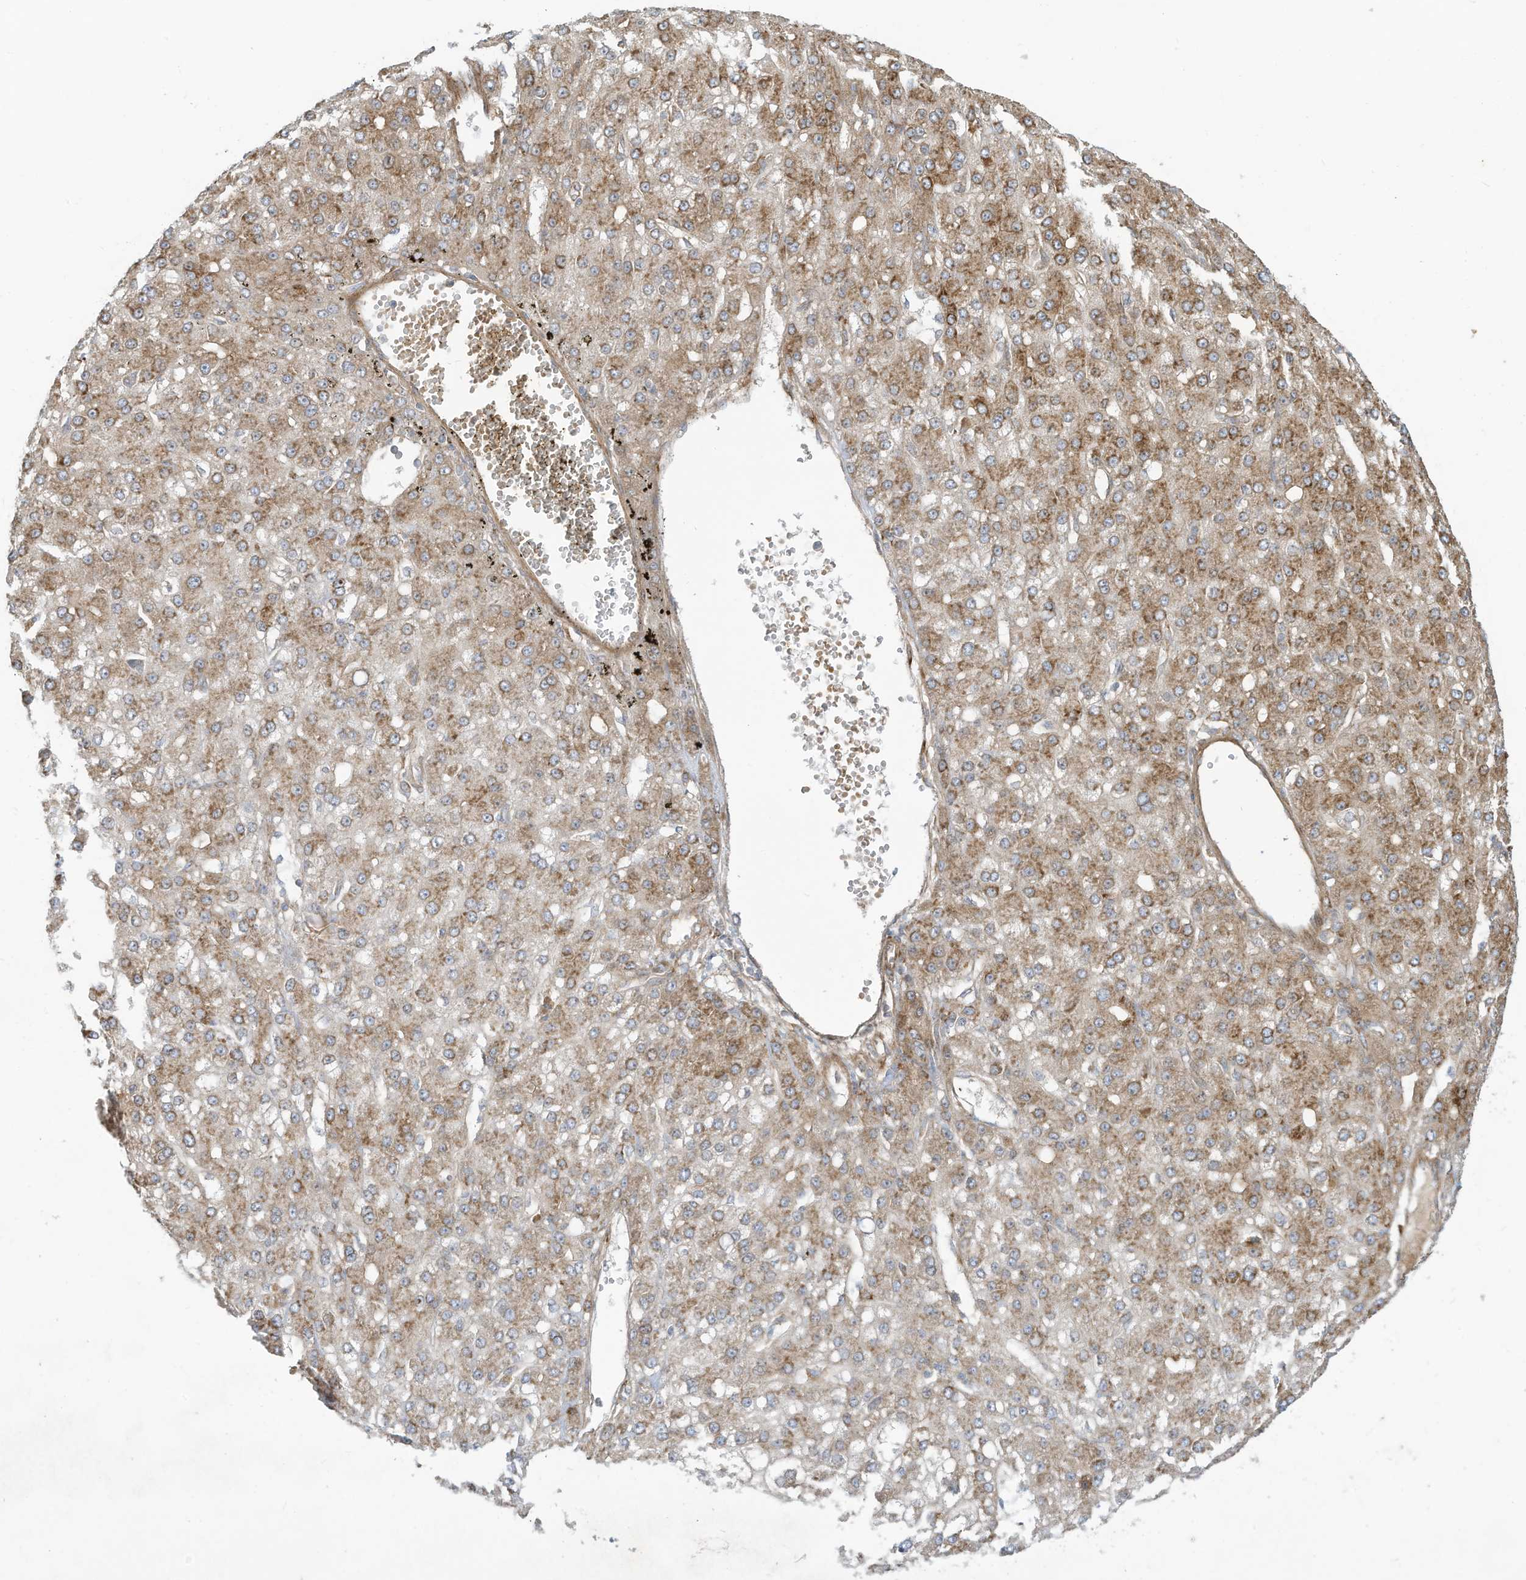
{"staining": {"intensity": "moderate", "quantity": ">75%", "location": "cytoplasmic/membranous"}, "tissue": "liver cancer", "cell_type": "Tumor cells", "image_type": "cancer", "snomed": [{"axis": "morphology", "description": "Carcinoma, Hepatocellular, NOS"}, {"axis": "topography", "description": "Liver"}], "caption": "Liver cancer was stained to show a protein in brown. There is medium levels of moderate cytoplasmic/membranous positivity in about >75% of tumor cells.", "gene": "DDIT4", "patient": {"sex": "male", "age": 67}}